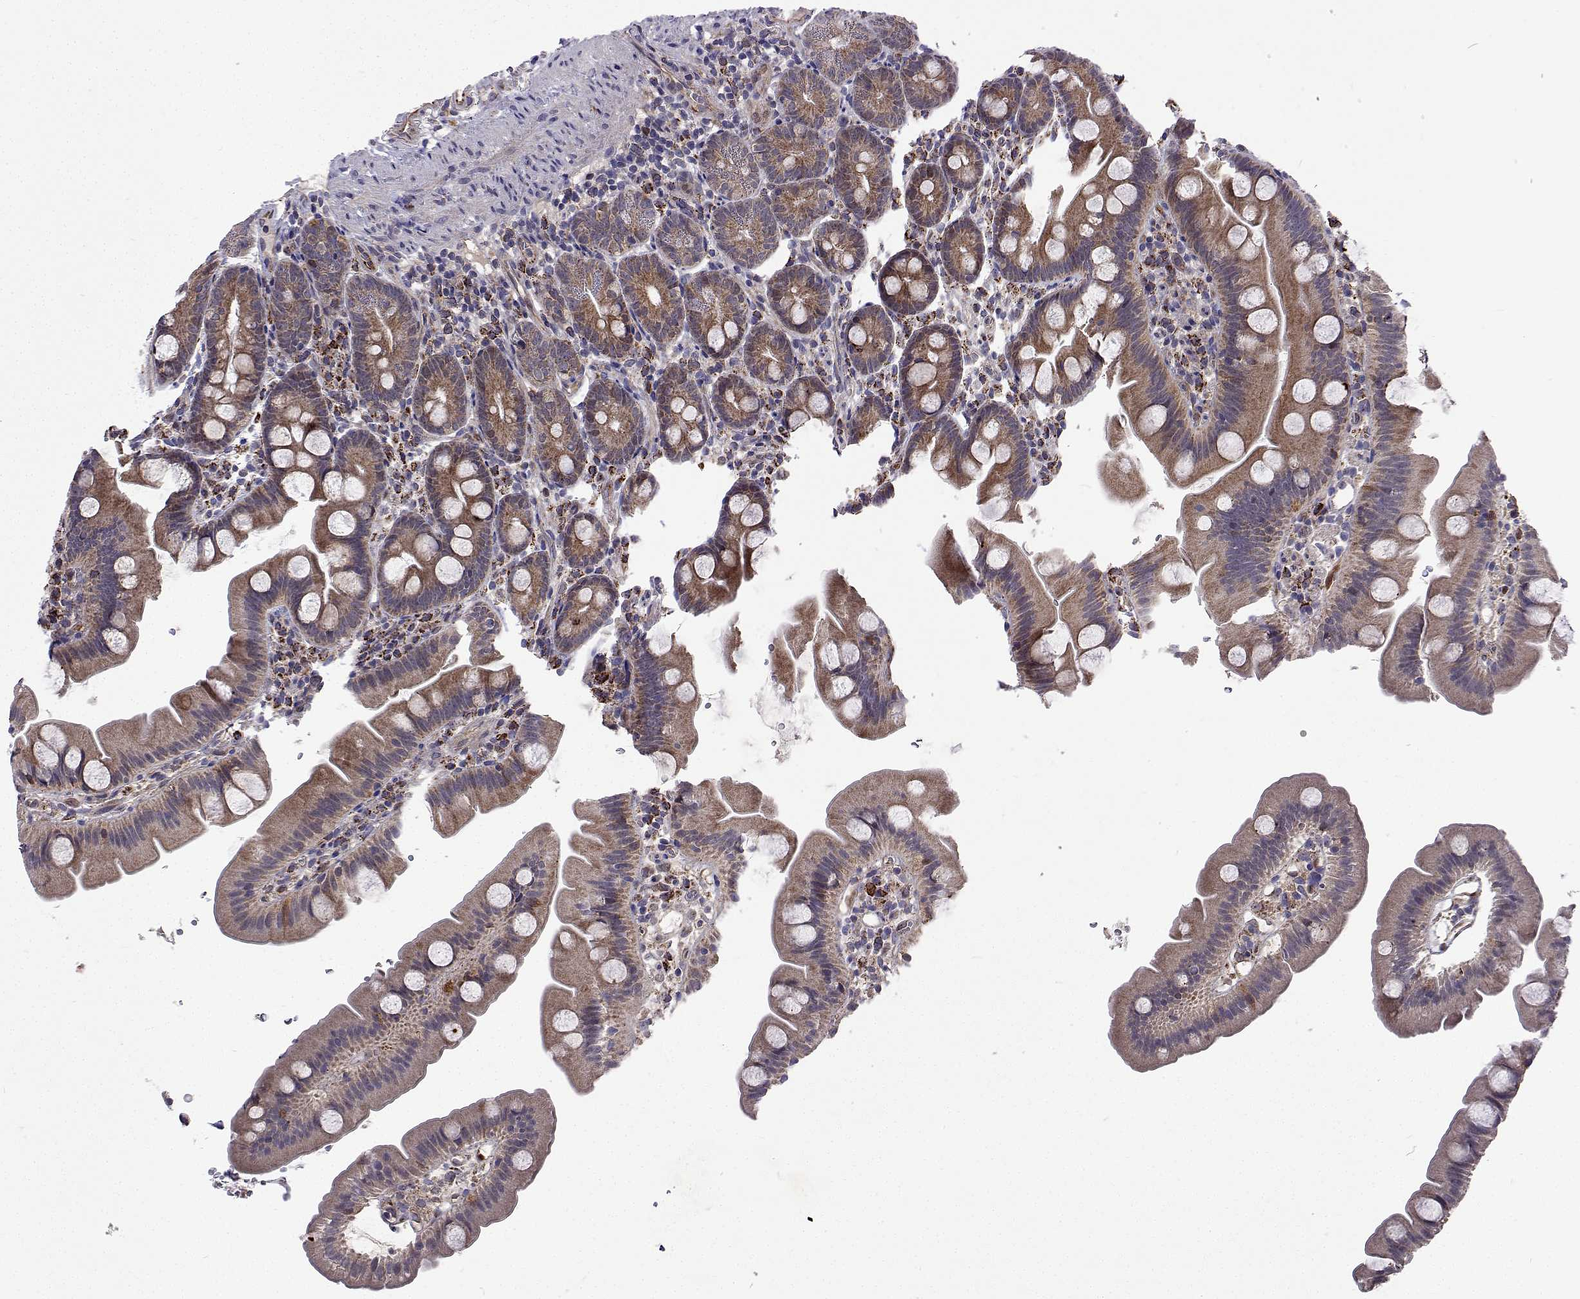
{"staining": {"intensity": "moderate", "quantity": ">75%", "location": "cytoplasmic/membranous"}, "tissue": "small intestine", "cell_type": "Glandular cells", "image_type": "normal", "snomed": [{"axis": "morphology", "description": "Normal tissue, NOS"}, {"axis": "topography", "description": "Small intestine"}], "caption": "Glandular cells demonstrate moderate cytoplasmic/membranous expression in approximately >75% of cells in normal small intestine.", "gene": "DHTKD1", "patient": {"sex": "female", "age": 68}}